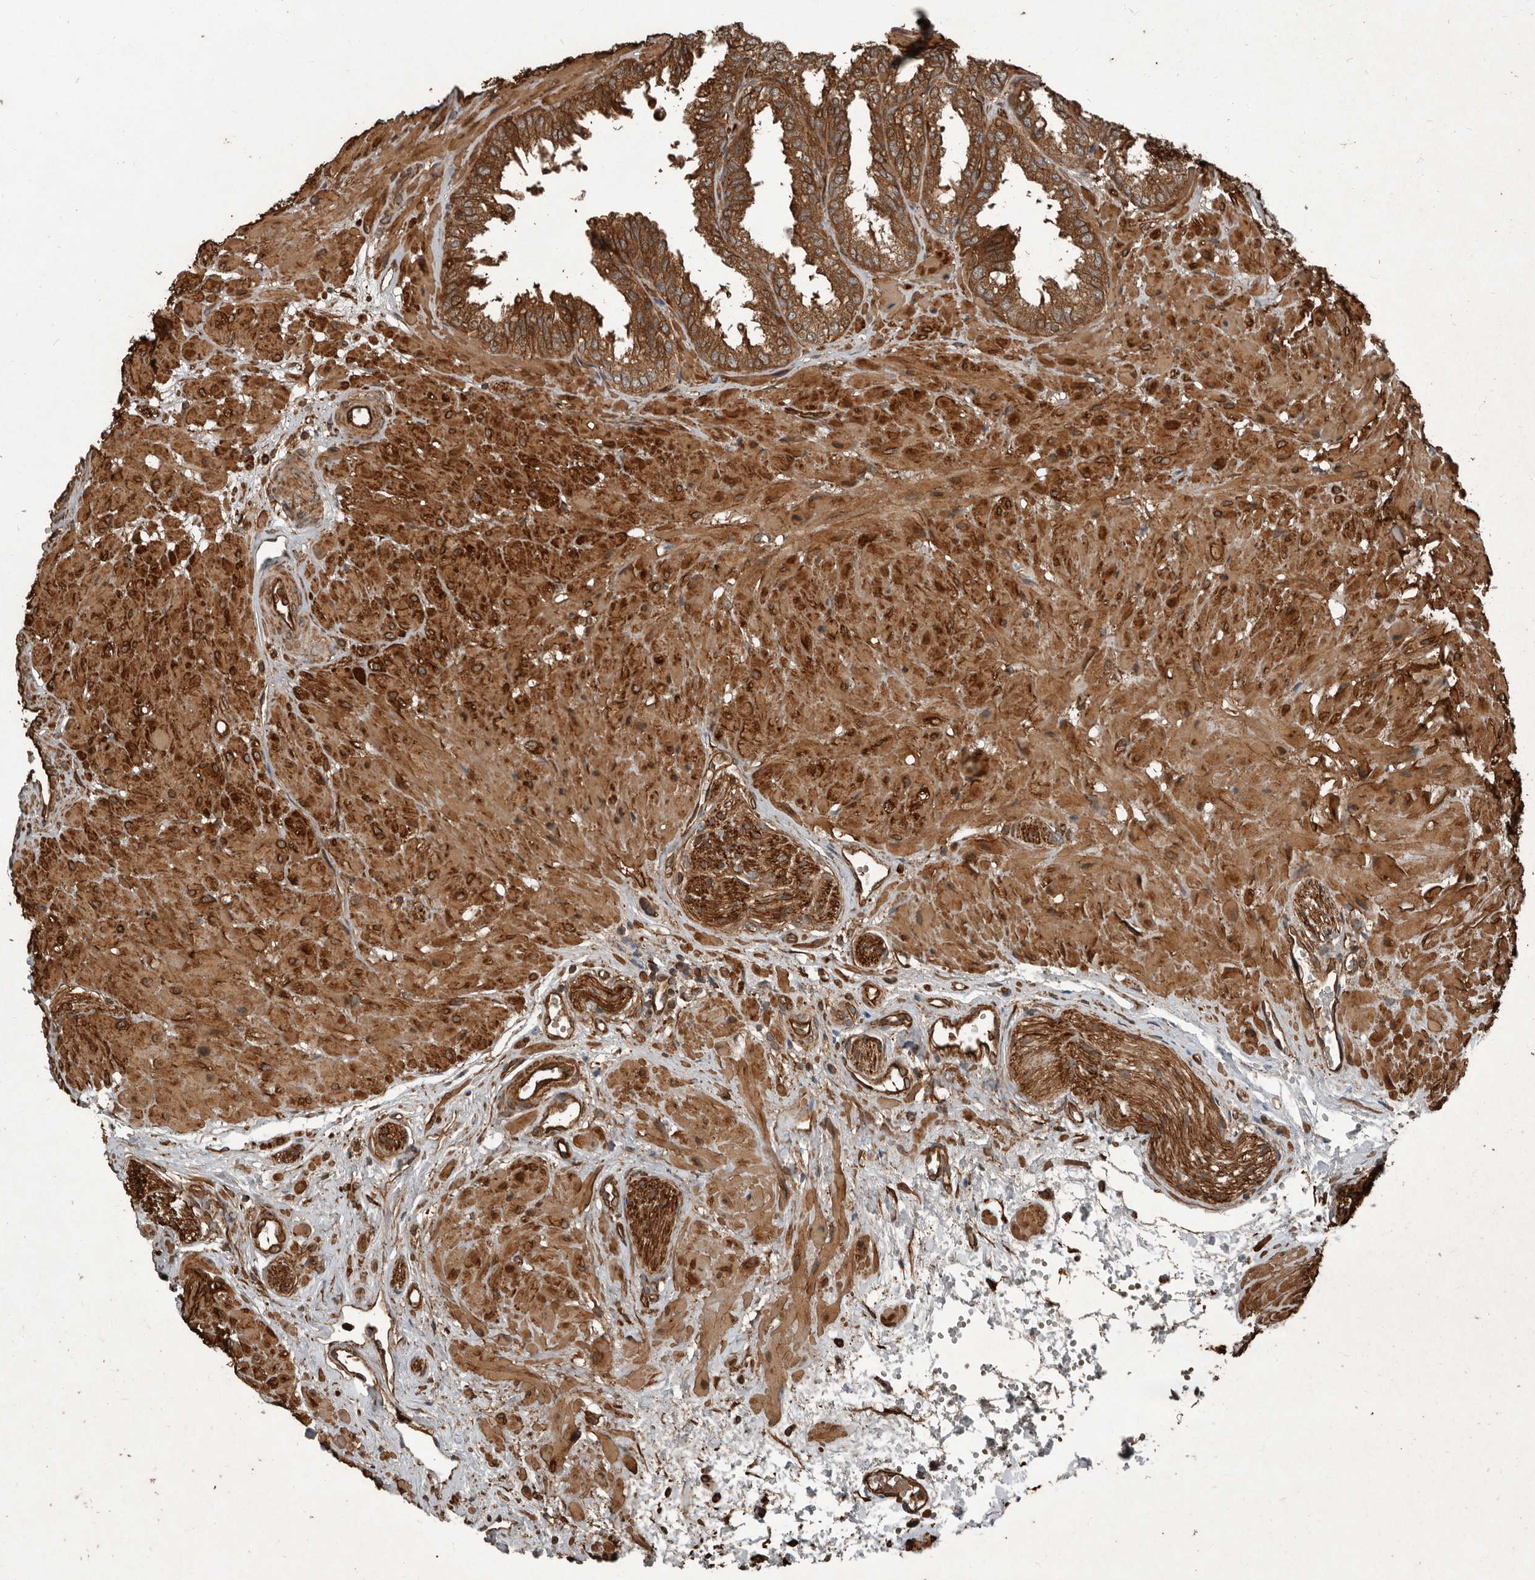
{"staining": {"intensity": "strong", "quantity": ">75%", "location": "cytoplasmic/membranous"}, "tissue": "seminal vesicle", "cell_type": "Glandular cells", "image_type": "normal", "snomed": [{"axis": "morphology", "description": "Normal tissue, NOS"}, {"axis": "topography", "description": "Prostate"}, {"axis": "topography", "description": "Seminal veicle"}], "caption": "Immunohistochemical staining of benign human seminal vesicle reveals >75% levels of strong cytoplasmic/membranous protein positivity in approximately >75% of glandular cells.", "gene": "YOD1", "patient": {"sex": "male", "age": 51}}